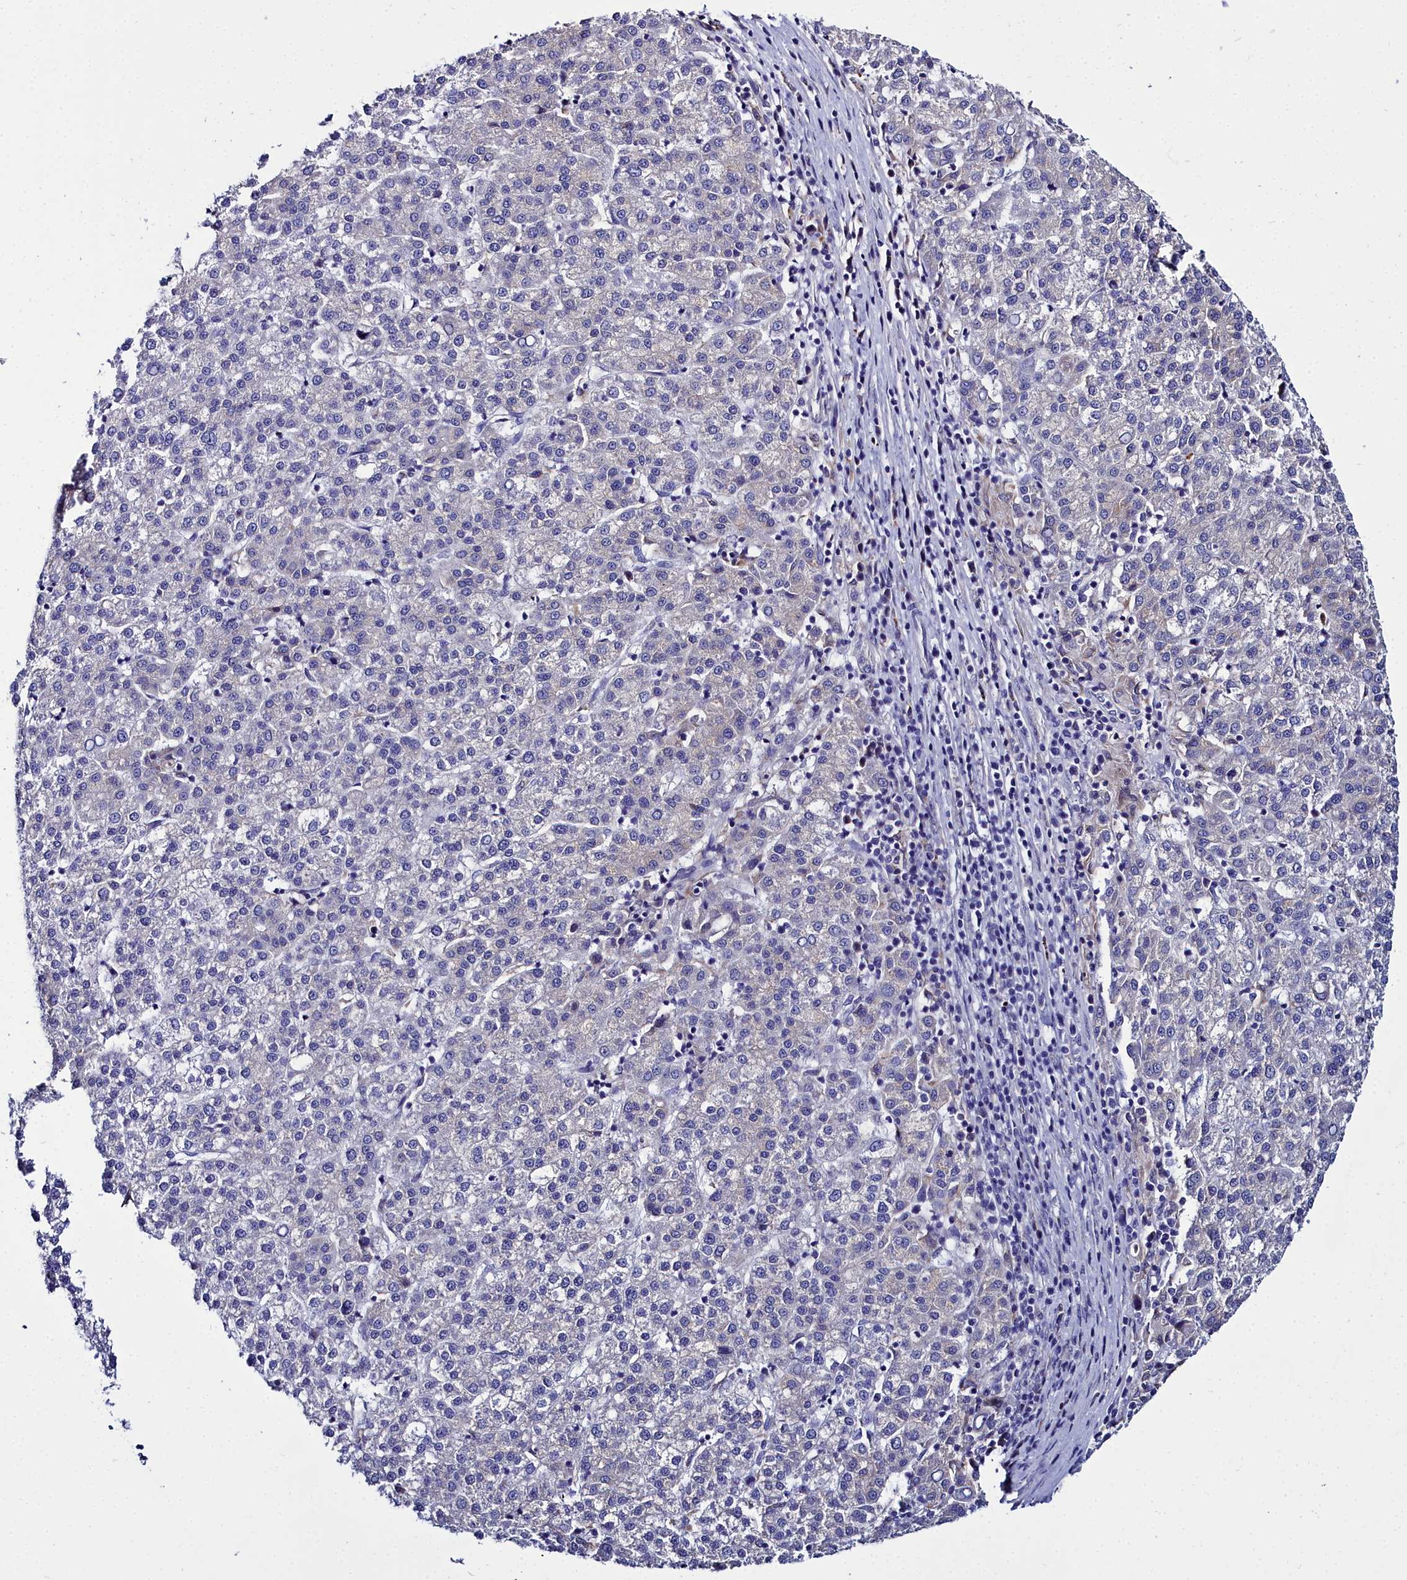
{"staining": {"intensity": "moderate", "quantity": "<25%", "location": "cytoplasmic/membranous"}, "tissue": "liver cancer", "cell_type": "Tumor cells", "image_type": "cancer", "snomed": [{"axis": "morphology", "description": "Carcinoma, Hepatocellular, NOS"}, {"axis": "topography", "description": "Liver"}], "caption": "Liver hepatocellular carcinoma stained with immunohistochemistry (IHC) reveals moderate cytoplasmic/membranous positivity in about <25% of tumor cells.", "gene": "ELAPOR2", "patient": {"sex": "female", "age": 58}}